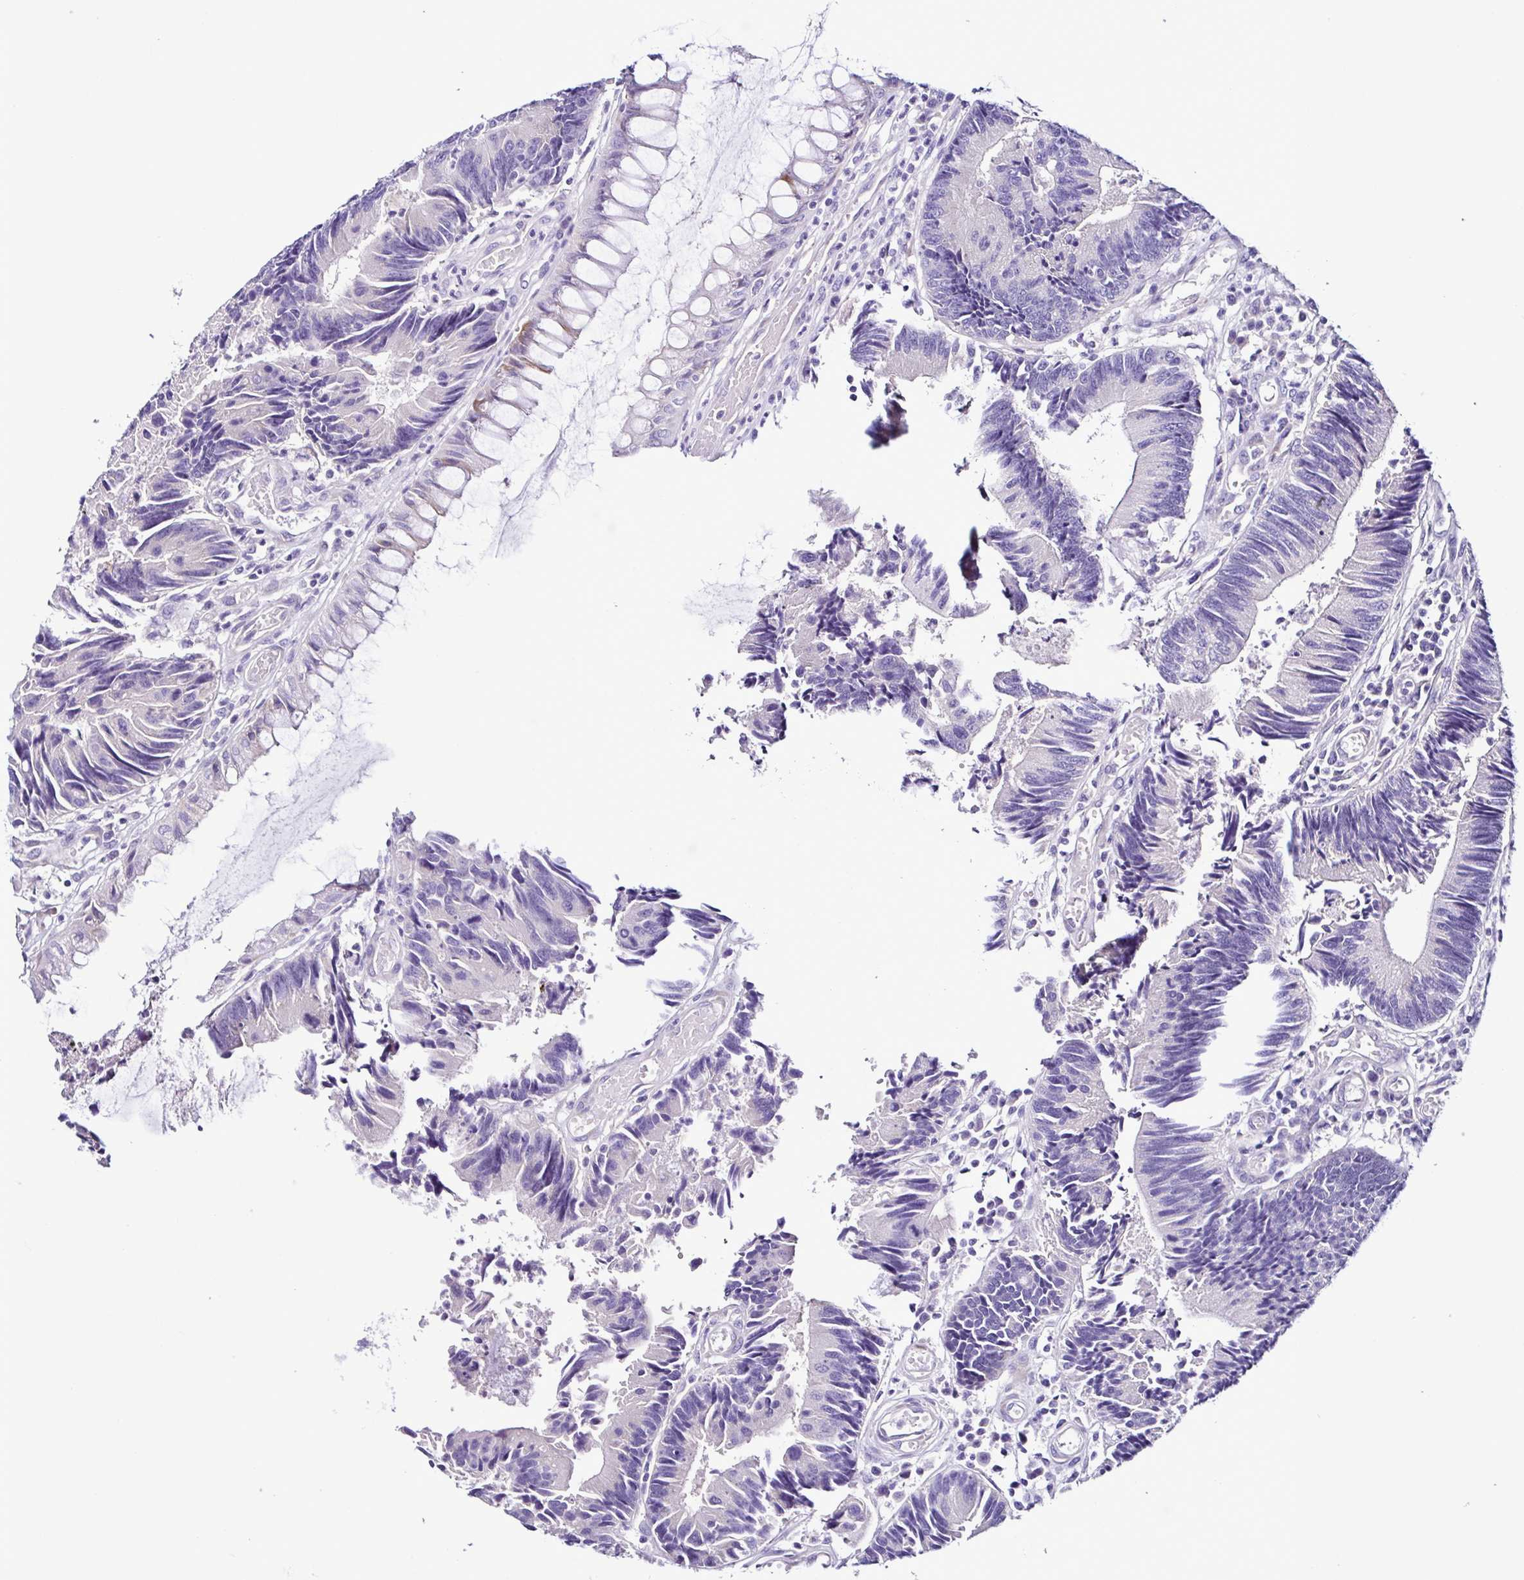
{"staining": {"intensity": "negative", "quantity": "none", "location": "none"}, "tissue": "colorectal cancer", "cell_type": "Tumor cells", "image_type": "cancer", "snomed": [{"axis": "morphology", "description": "Adenocarcinoma, NOS"}, {"axis": "topography", "description": "Colon"}], "caption": "An image of colorectal cancer stained for a protein demonstrates no brown staining in tumor cells.", "gene": "SRL", "patient": {"sex": "female", "age": 67}}